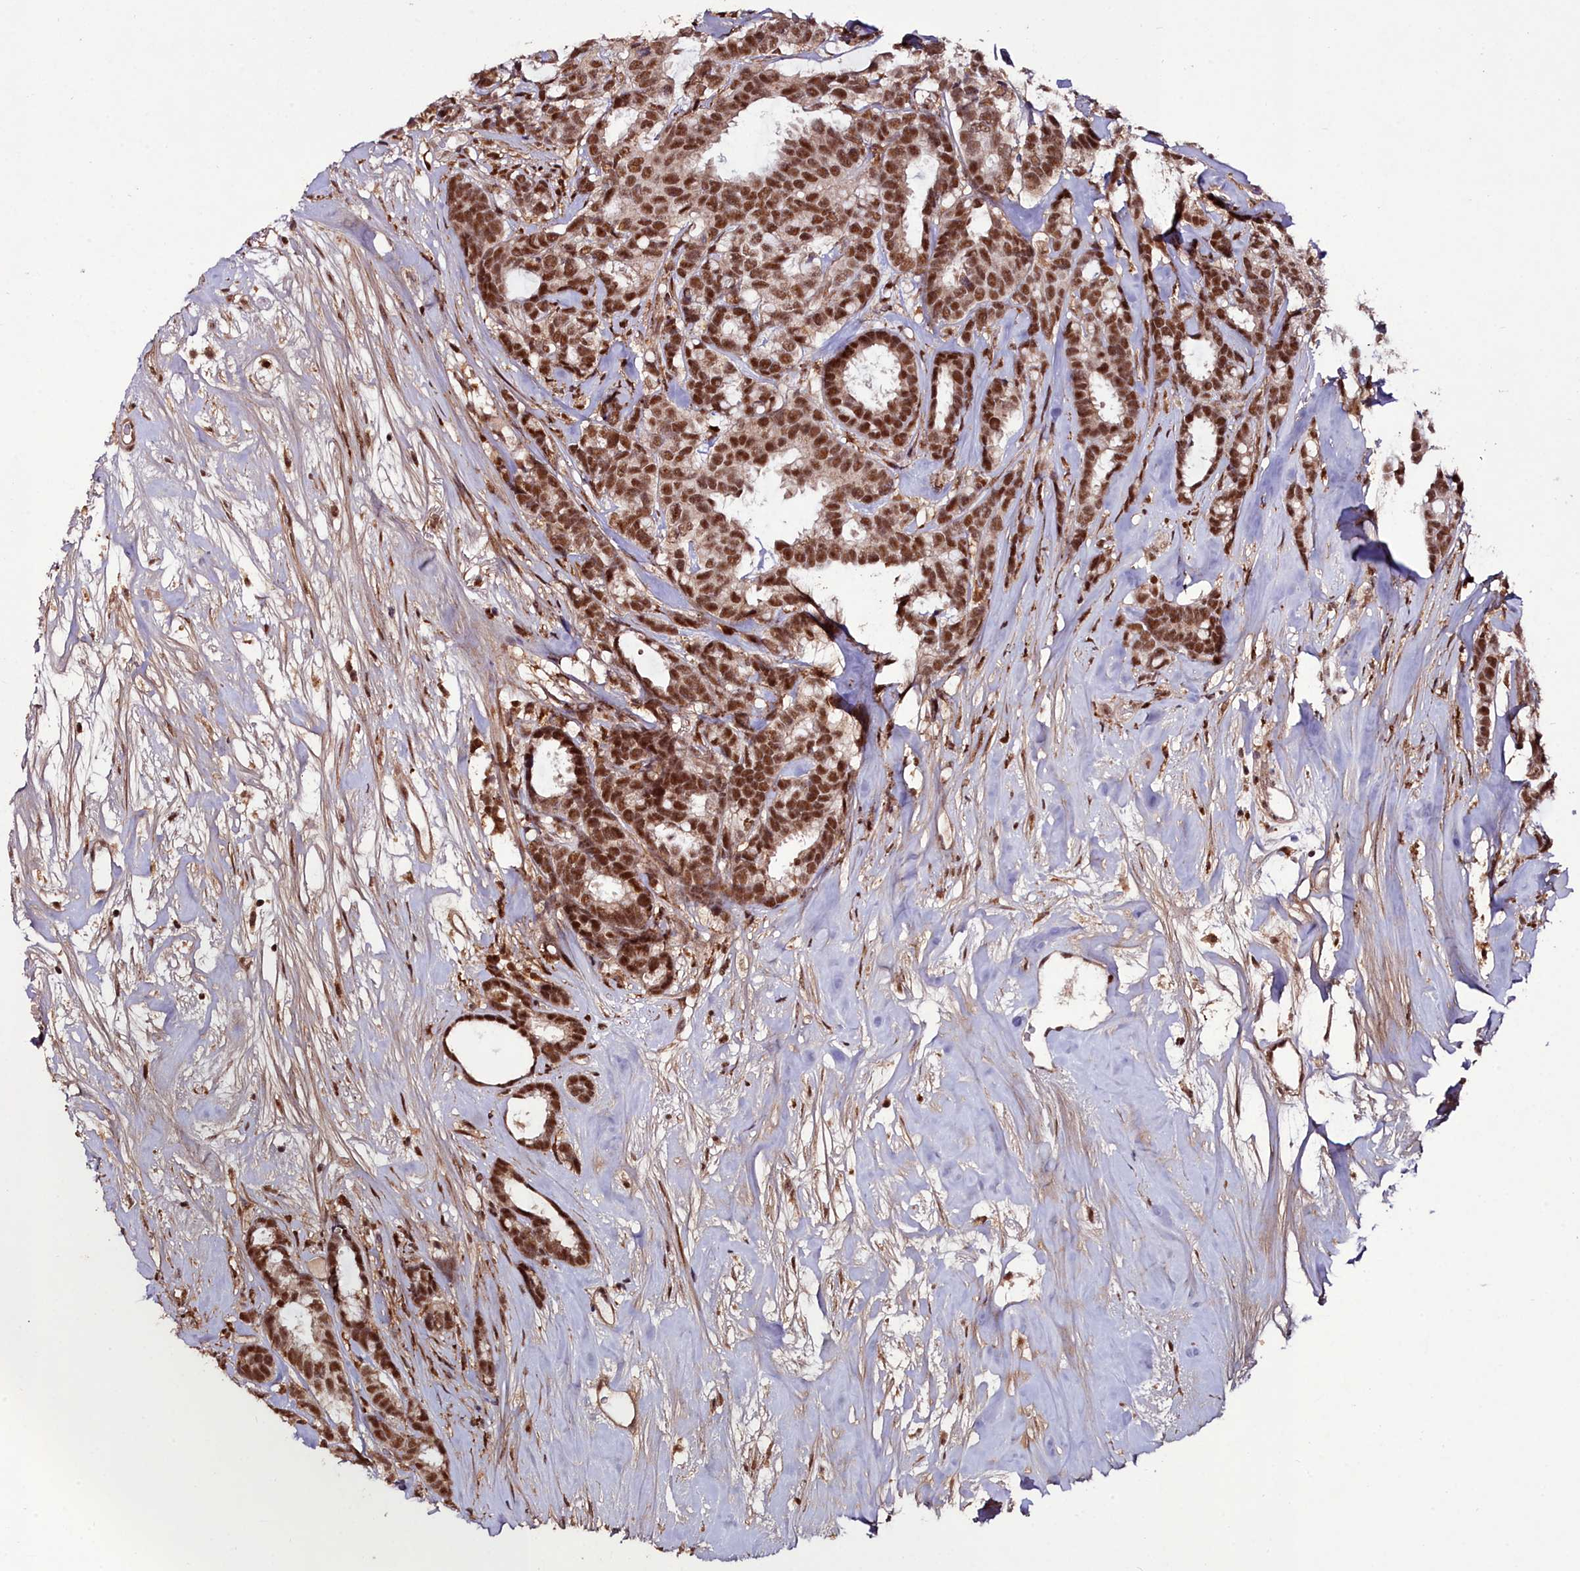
{"staining": {"intensity": "strong", "quantity": ">75%", "location": "nuclear"}, "tissue": "breast cancer", "cell_type": "Tumor cells", "image_type": "cancer", "snomed": [{"axis": "morphology", "description": "Duct carcinoma"}, {"axis": "topography", "description": "Breast"}], "caption": "About >75% of tumor cells in human breast cancer (infiltrating ductal carcinoma) exhibit strong nuclear protein positivity as visualized by brown immunohistochemical staining.", "gene": "CXXC1", "patient": {"sex": "female", "age": 87}}